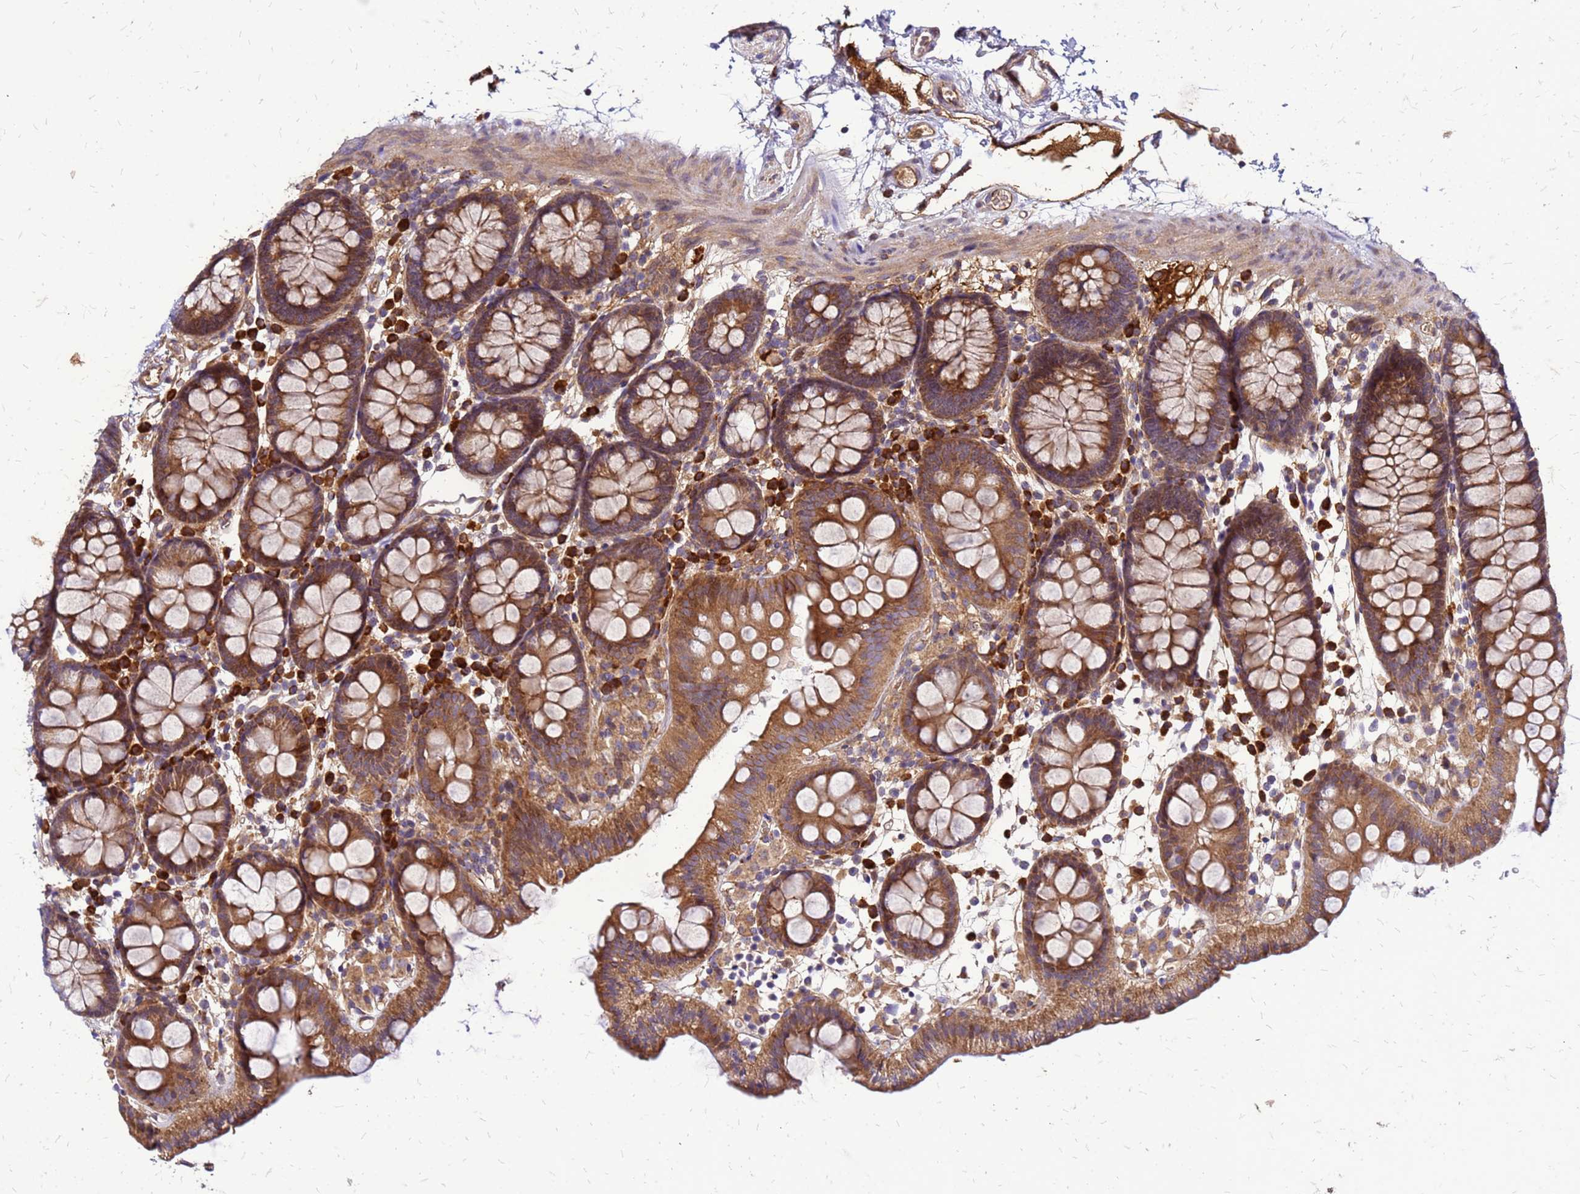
{"staining": {"intensity": "weak", "quantity": ">75%", "location": "cytoplasmic/membranous"}, "tissue": "colon", "cell_type": "Endothelial cells", "image_type": "normal", "snomed": [{"axis": "morphology", "description": "Normal tissue, NOS"}, {"axis": "topography", "description": "Colon"}], "caption": "Immunohistochemistry of normal human colon reveals low levels of weak cytoplasmic/membranous positivity in approximately >75% of endothelial cells.", "gene": "VMO1", "patient": {"sex": "male", "age": 75}}